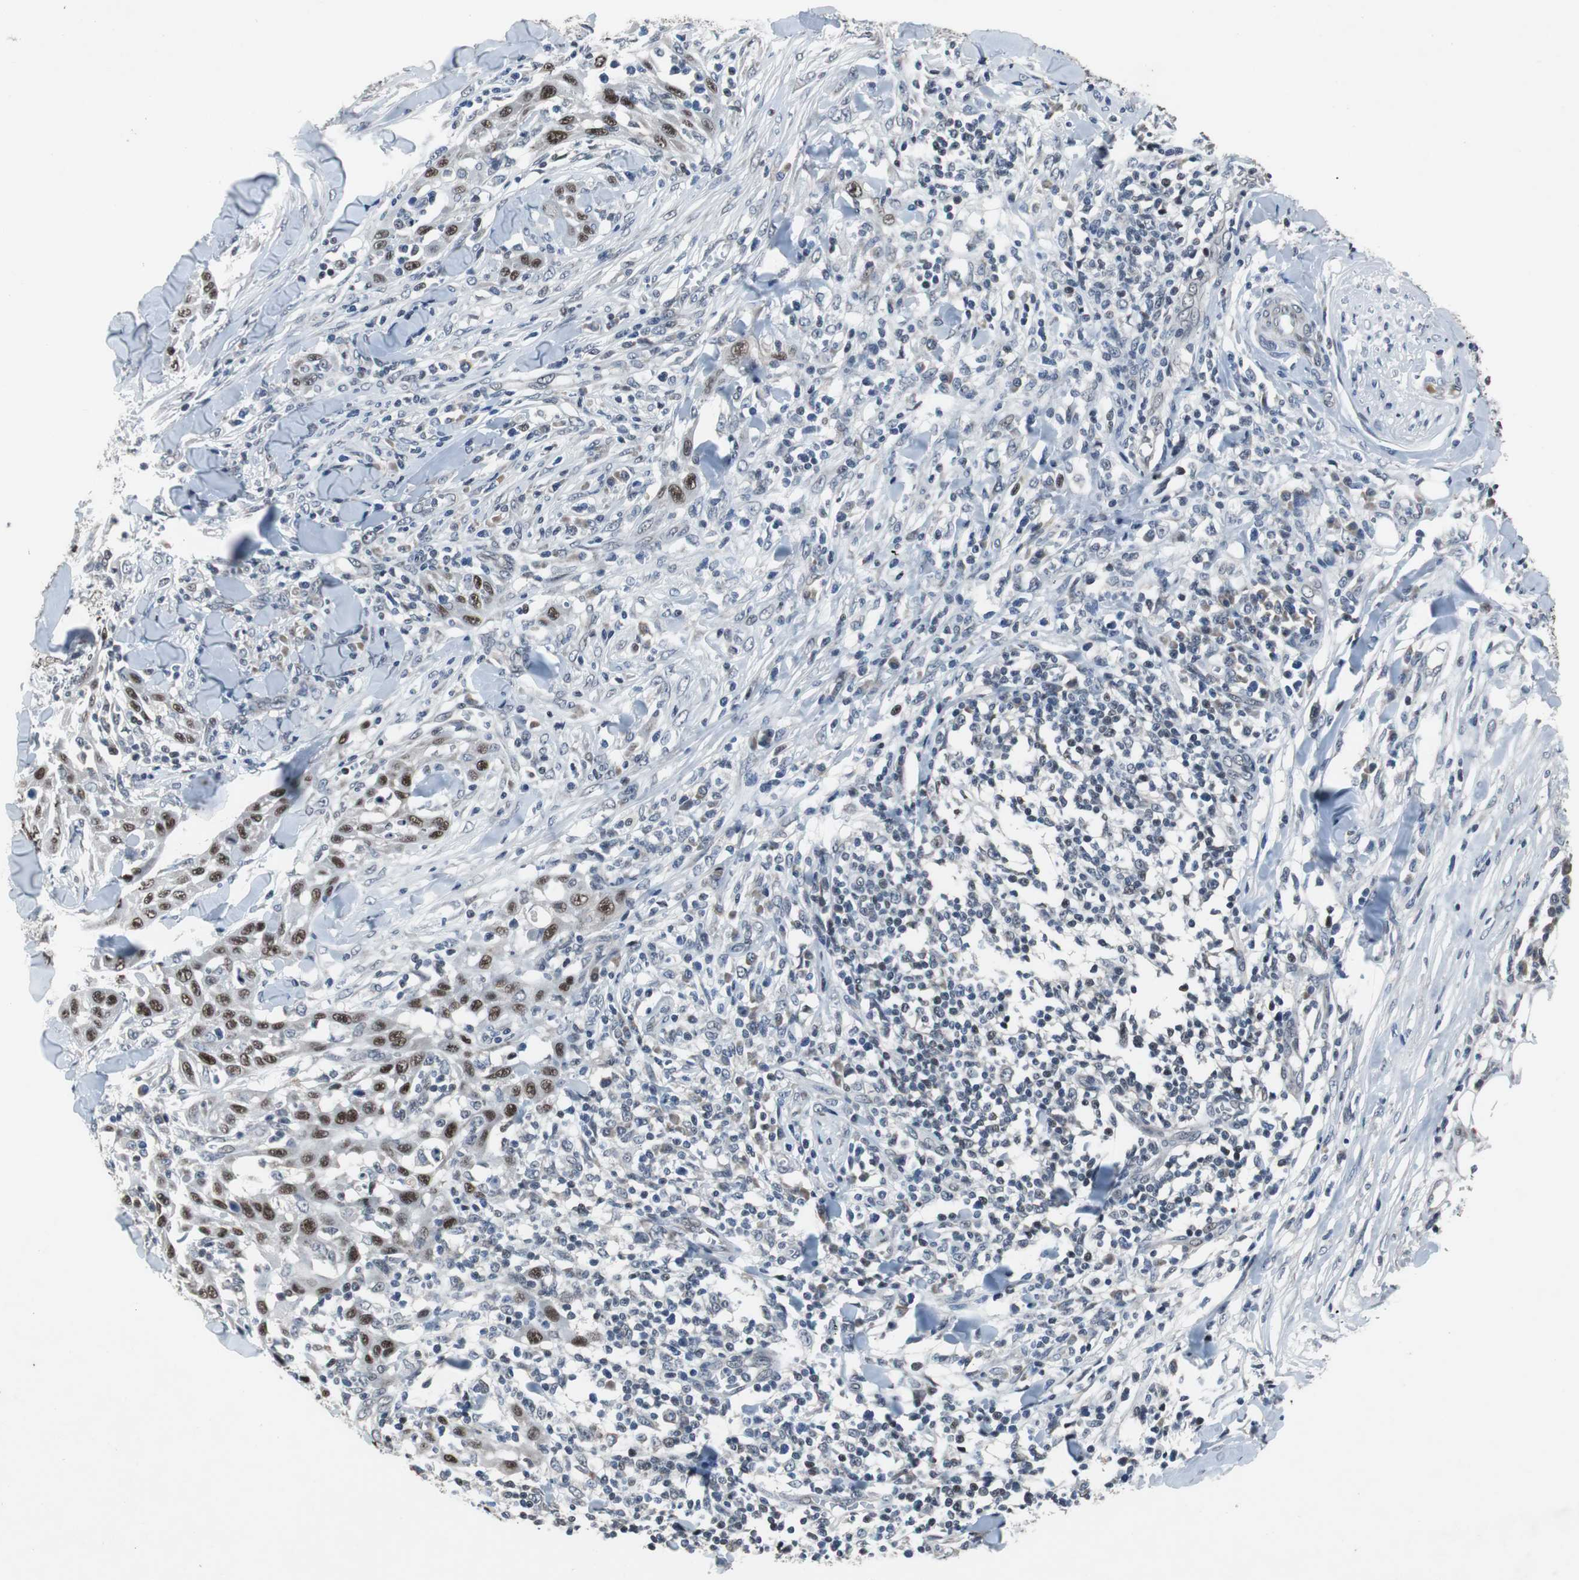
{"staining": {"intensity": "strong", "quantity": "25%-75%", "location": "nuclear"}, "tissue": "skin cancer", "cell_type": "Tumor cells", "image_type": "cancer", "snomed": [{"axis": "morphology", "description": "Squamous cell carcinoma, NOS"}, {"axis": "topography", "description": "Skin"}], "caption": "Immunohistochemistry (IHC) image of human skin cancer stained for a protein (brown), which demonstrates high levels of strong nuclear positivity in about 25%-75% of tumor cells.", "gene": "TP63", "patient": {"sex": "male", "age": 24}}